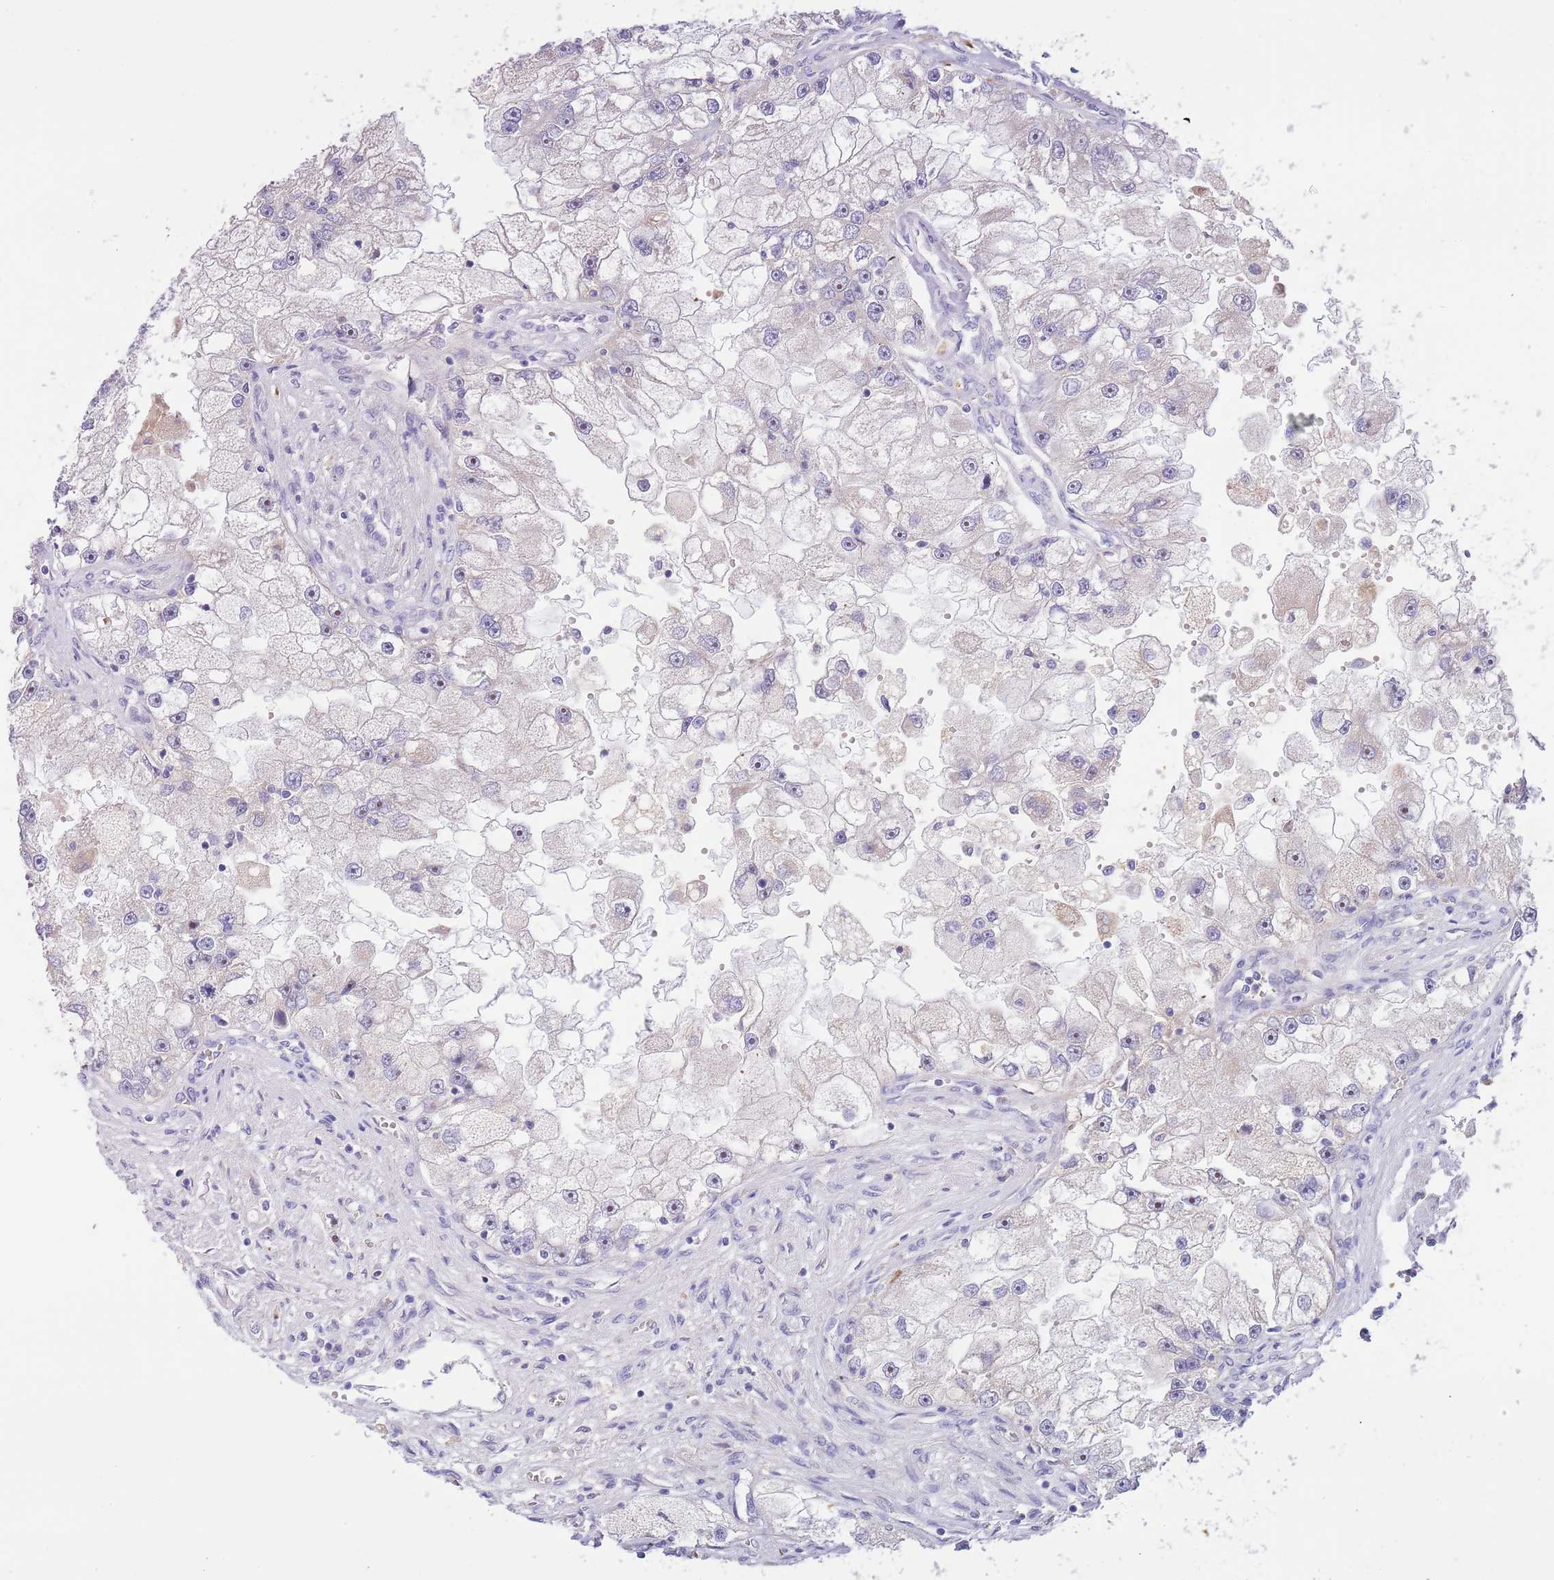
{"staining": {"intensity": "negative", "quantity": "none", "location": "none"}, "tissue": "renal cancer", "cell_type": "Tumor cells", "image_type": "cancer", "snomed": [{"axis": "morphology", "description": "Adenocarcinoma, NOS"}, {"axis": "topography", "description": "Kidney"}], "caption": "Tumor cells show no significant expression in renal cancer (adenocarcinoma). (Immunohistochemistry (ihc), brightfield microscopy, high magnification).", "gene": "AP1S2", "patient": {"sex": "male", "age": 63}}